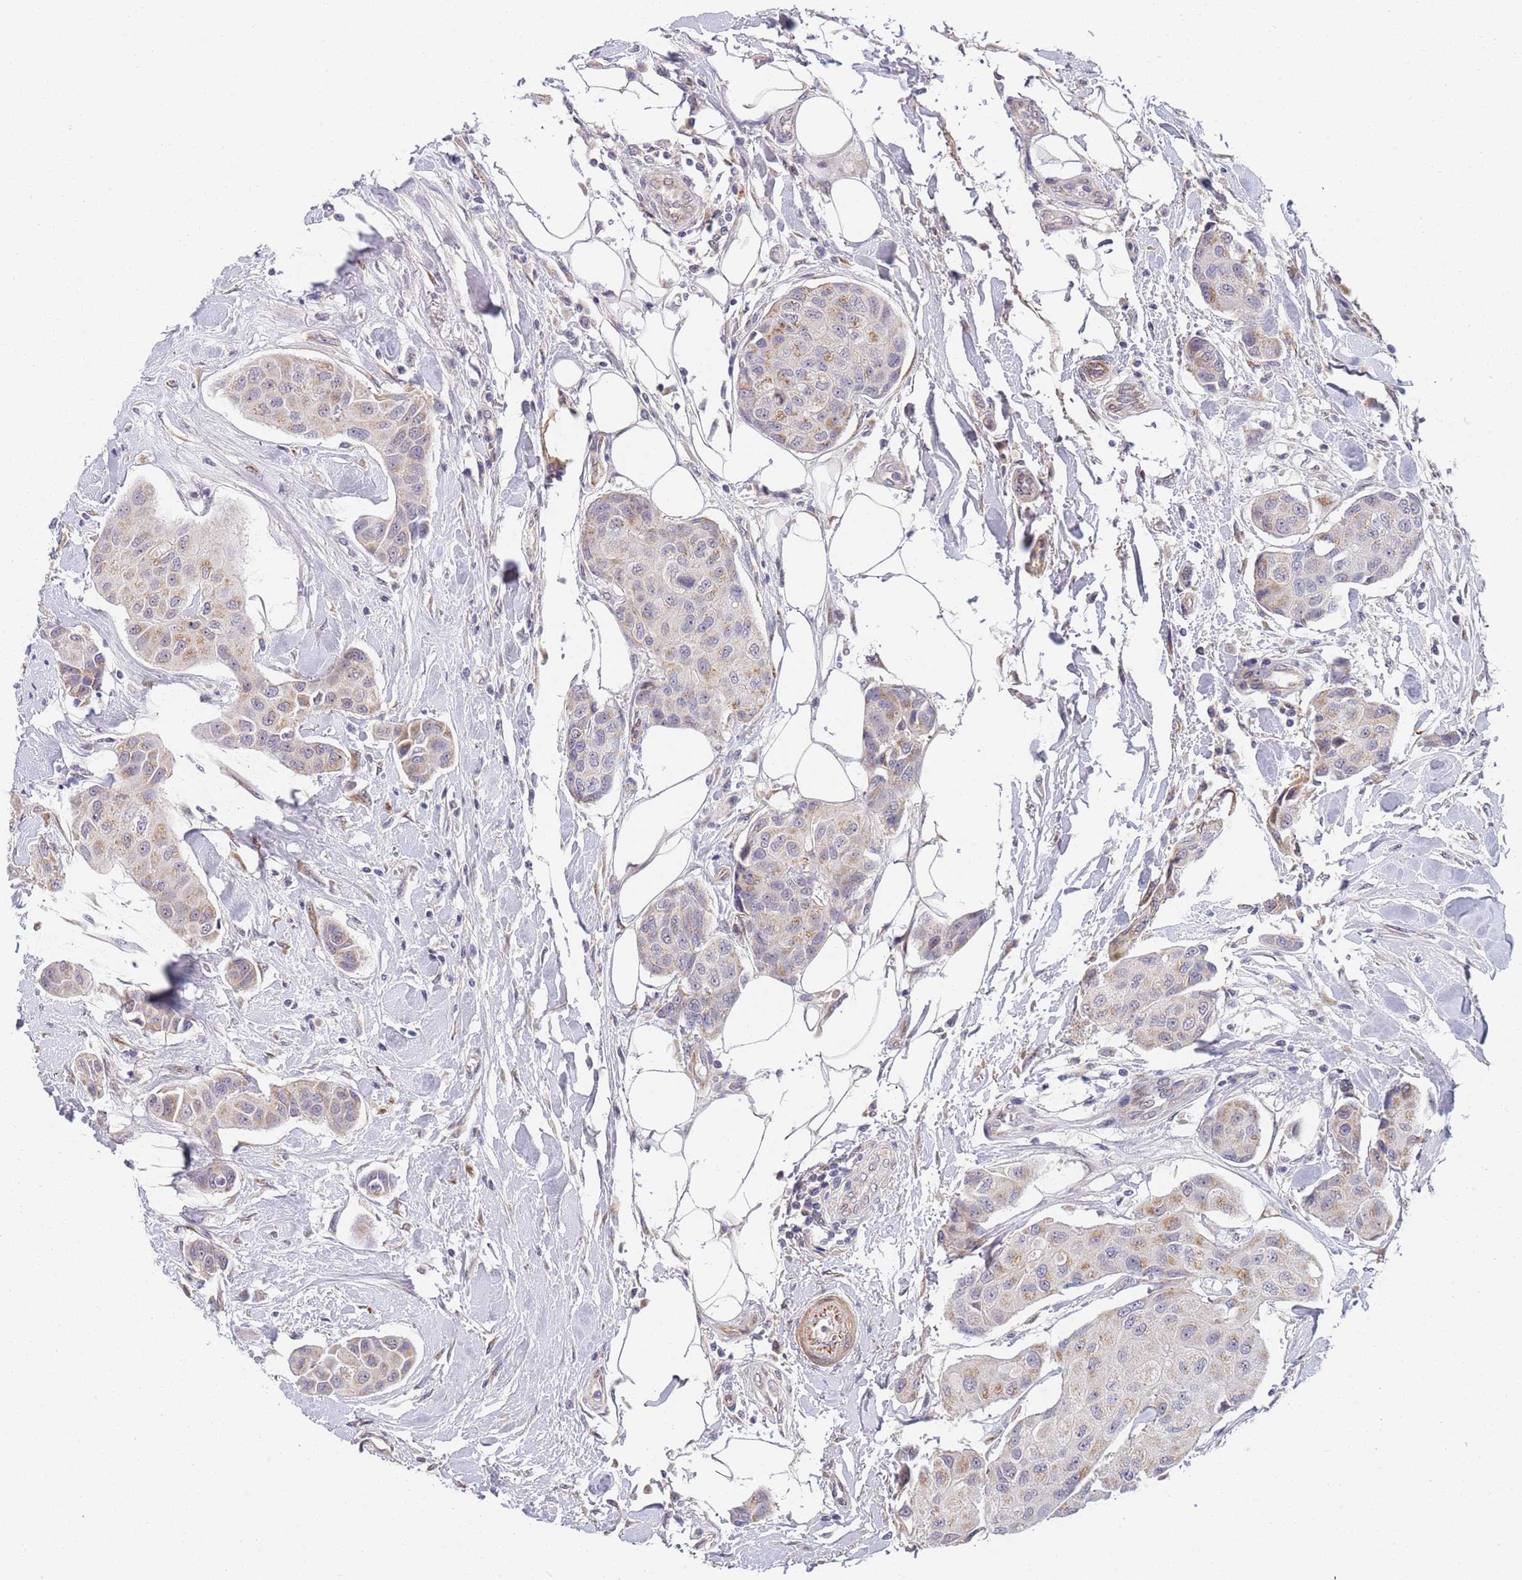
{"staining": {"intensity": "weak", "quantity": "<25%", "location": "cytoplasmic/membranous"}, "tissue": "breast cancer", "cell_type": "Tumor cells", "image_type": "cancer", "snomed": [{"axis": "morphology", "description": "Duct carcinoma"}, {"axis": "topography", "description": "Breast"}, {"axis": "topography", "description": "Lymph node"}], "caption": "A high-resolution photomicrograph shows IHC staining of invasive ductal carcinoma (breast), which reveals no significant staining in tumor cells. (DAB immunohistochemistry, high magnification).", "gene": "B4GALT4", "patient": {"sex": "female", "age": 80}}